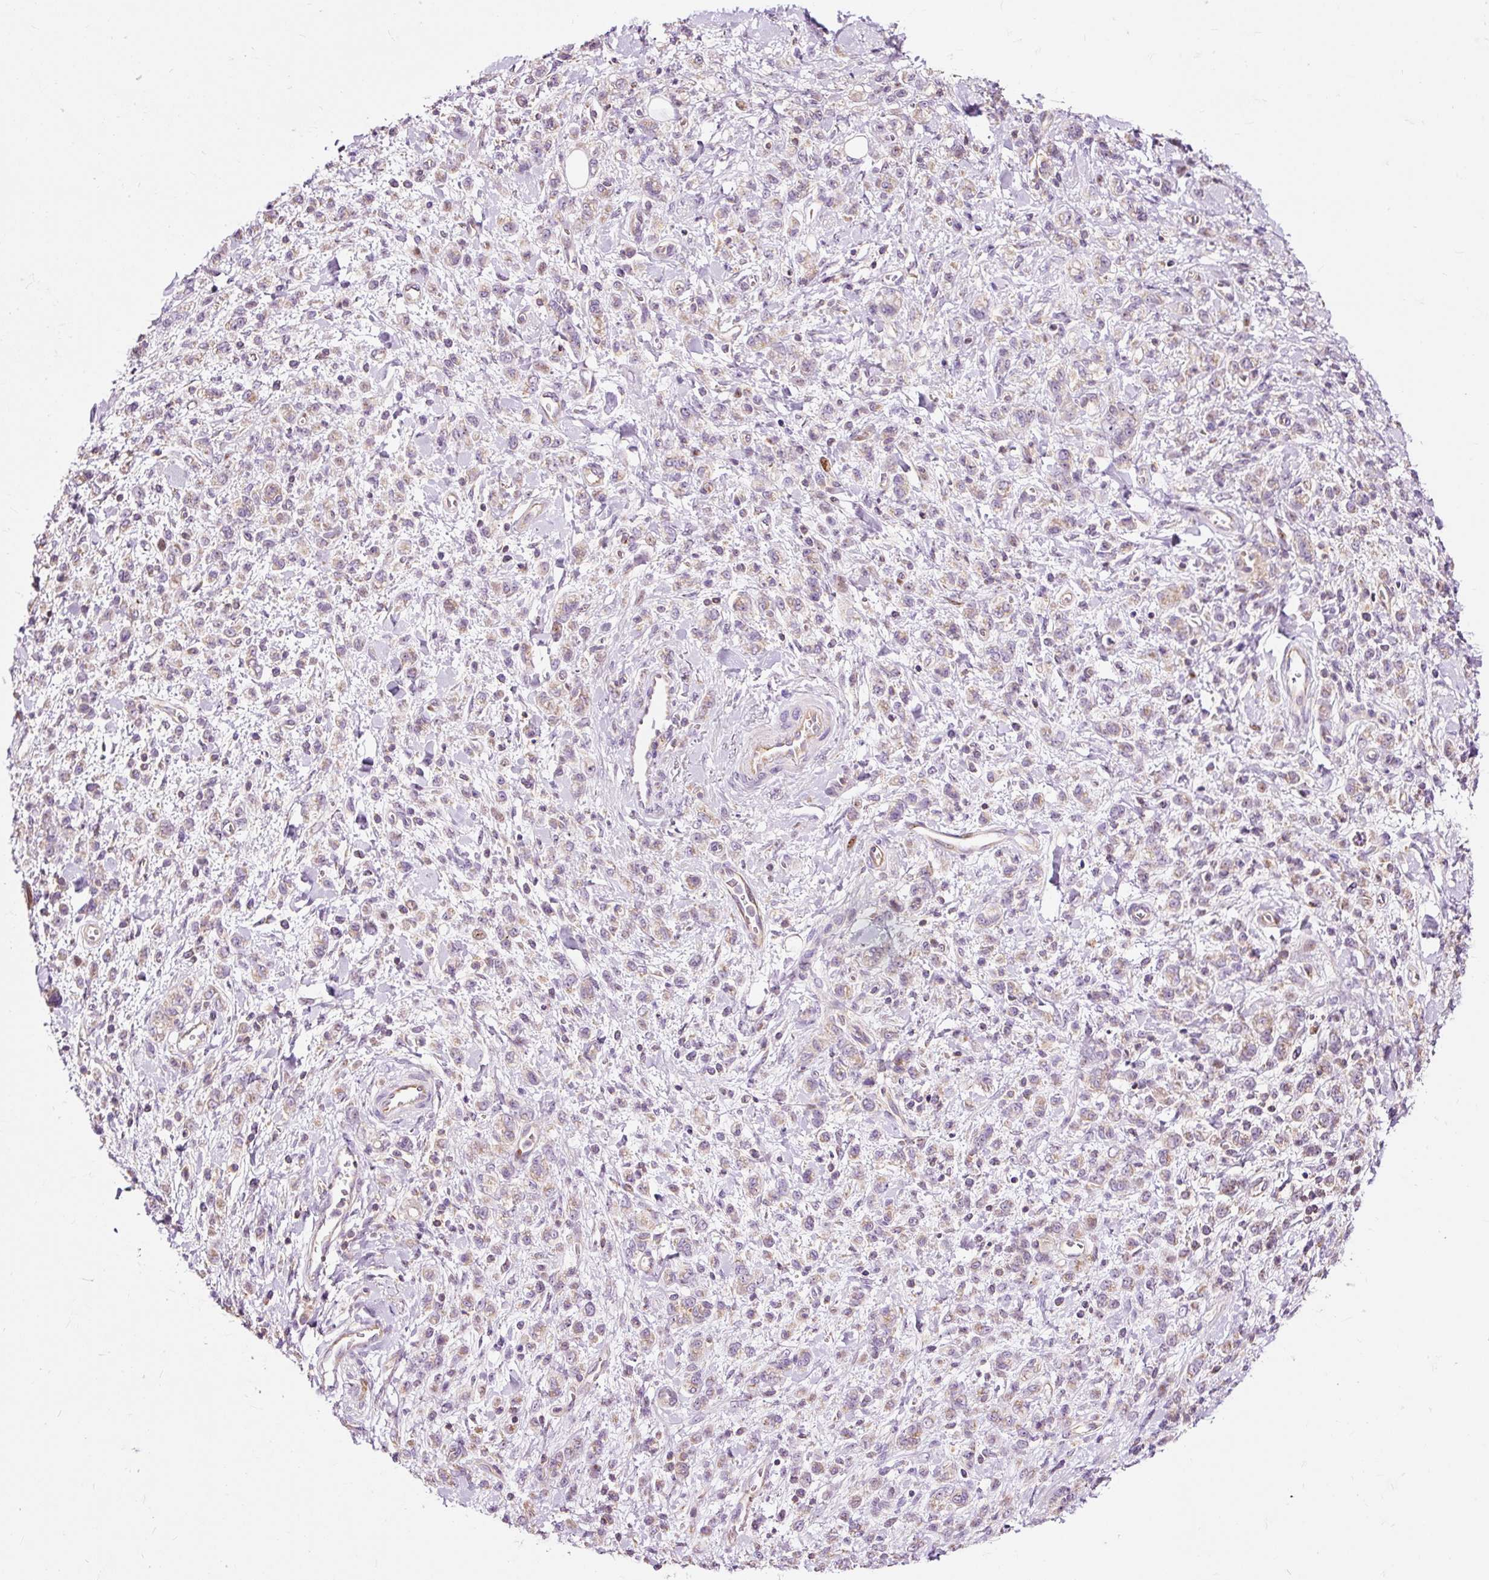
{"staining": {"intensity": "weak", "quantity": "25%-75%", "location": "cytoplasmic/membranous"}, "tissue": "stomach cancer", "cell_type": "Tumor cells", "image_type": "cancer", "snomed": [{"axis": "morphology", "description": "Adenocarcinoma, NOS"}, {"axis": "topography", "description": "Stomach"}], "caption": "Immunohistochemical staining of adenocarcinoma (stomach) demonstrates low levels of weak cytoplasmic/membranous protein staining in approximately 25%-75% of tumor cells.", "gene": "BOLA3", "patient": {"sex": "male", "age": 77}}